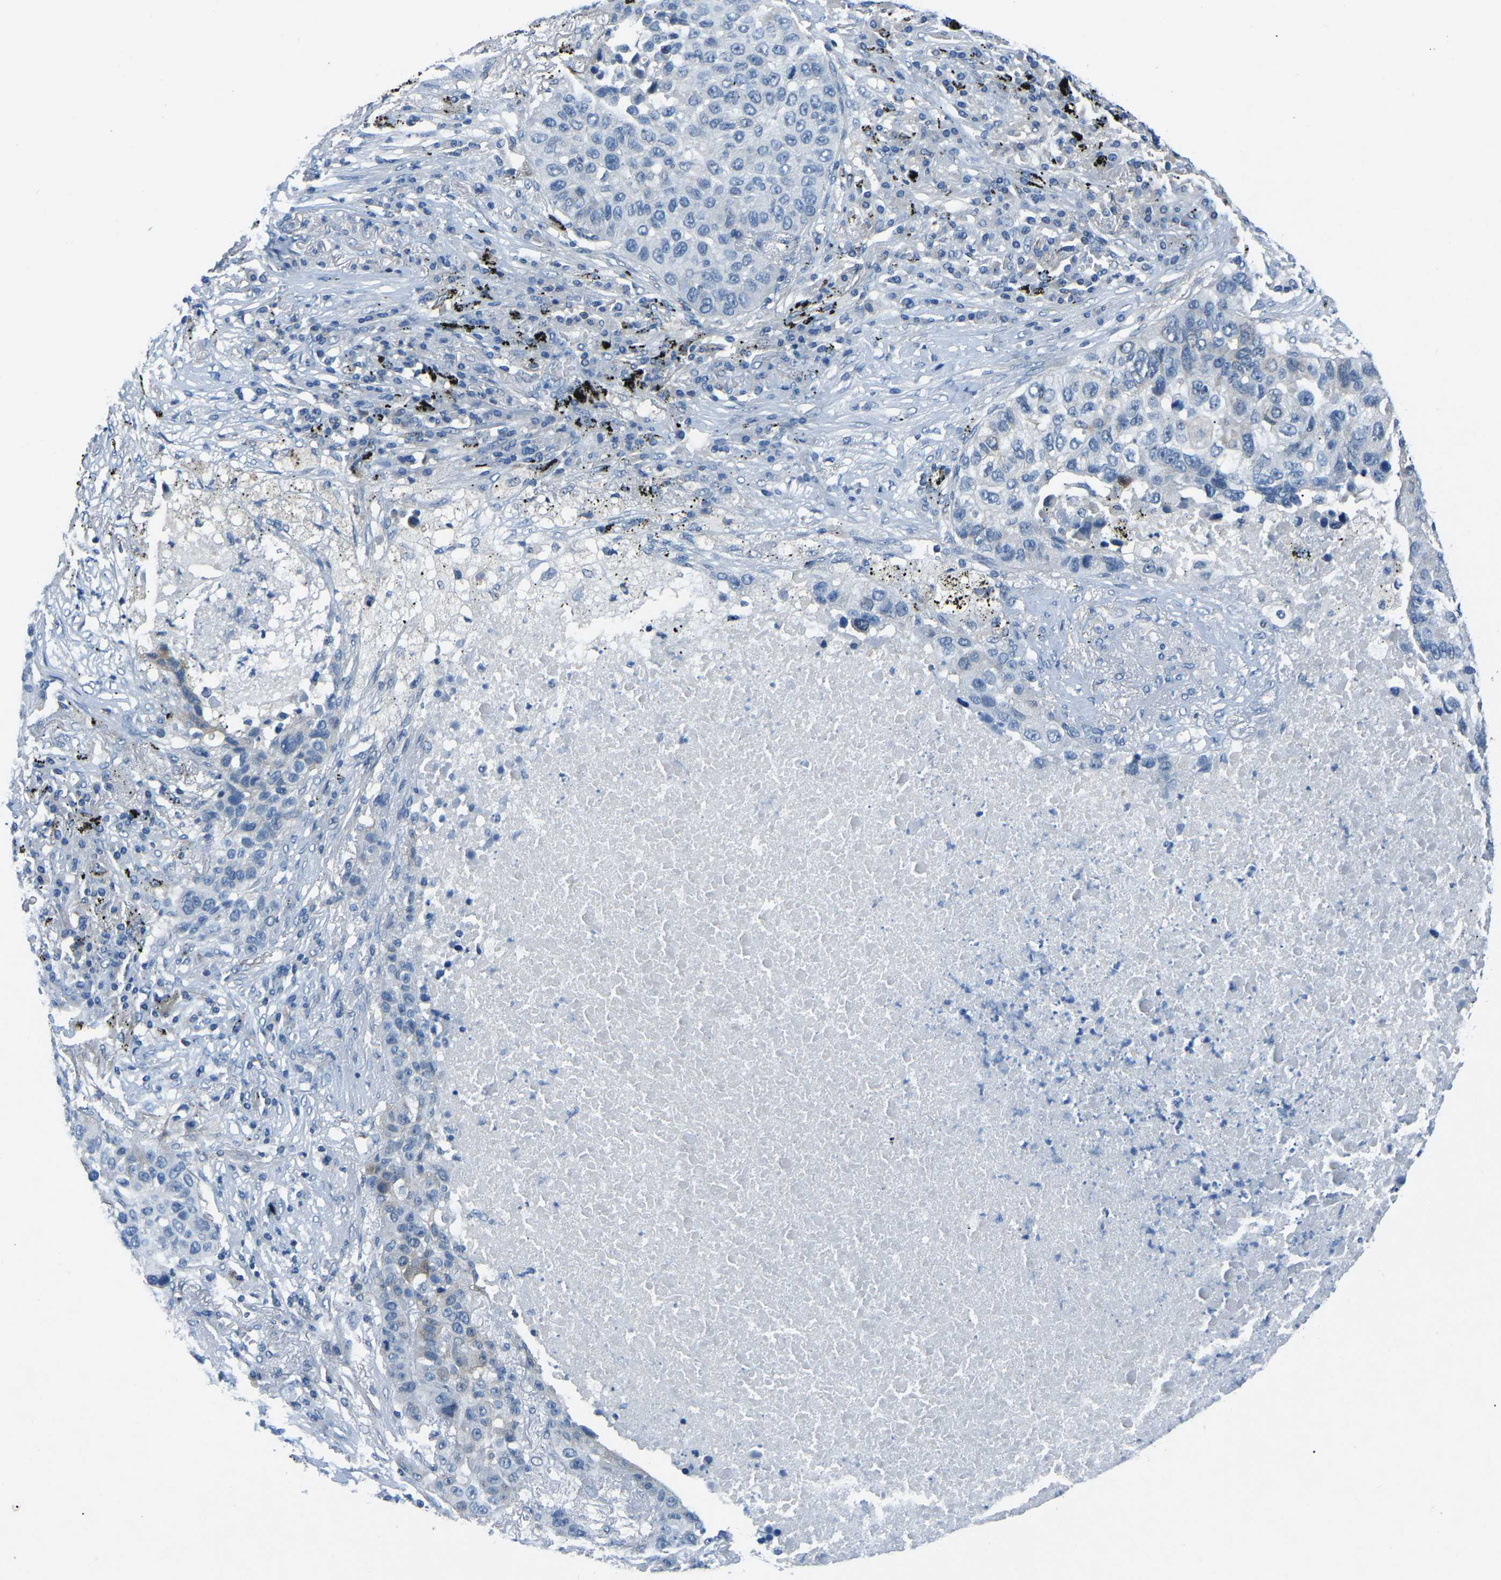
{"staining": {"intensity": "negative", "quantity": "none", "location": "none"}, "tissue": "lung cancer", "cell_type": "Tumor cells", "image_type": "cancer", "snomed": [{"axis": "morphology", "description": "Squamous cell carcinoma, NOS"}, {"axis": "topography", "description": "Lung"}], "caption": "Lung cancer was stained to show a protein in brown. There is no significant staining in tumor cells. (DAB (3,3'-diaminobenzidine) IHC, high magnification).", "gene": "XIRP1", "patient": {"sex": "male", "age": 57}}